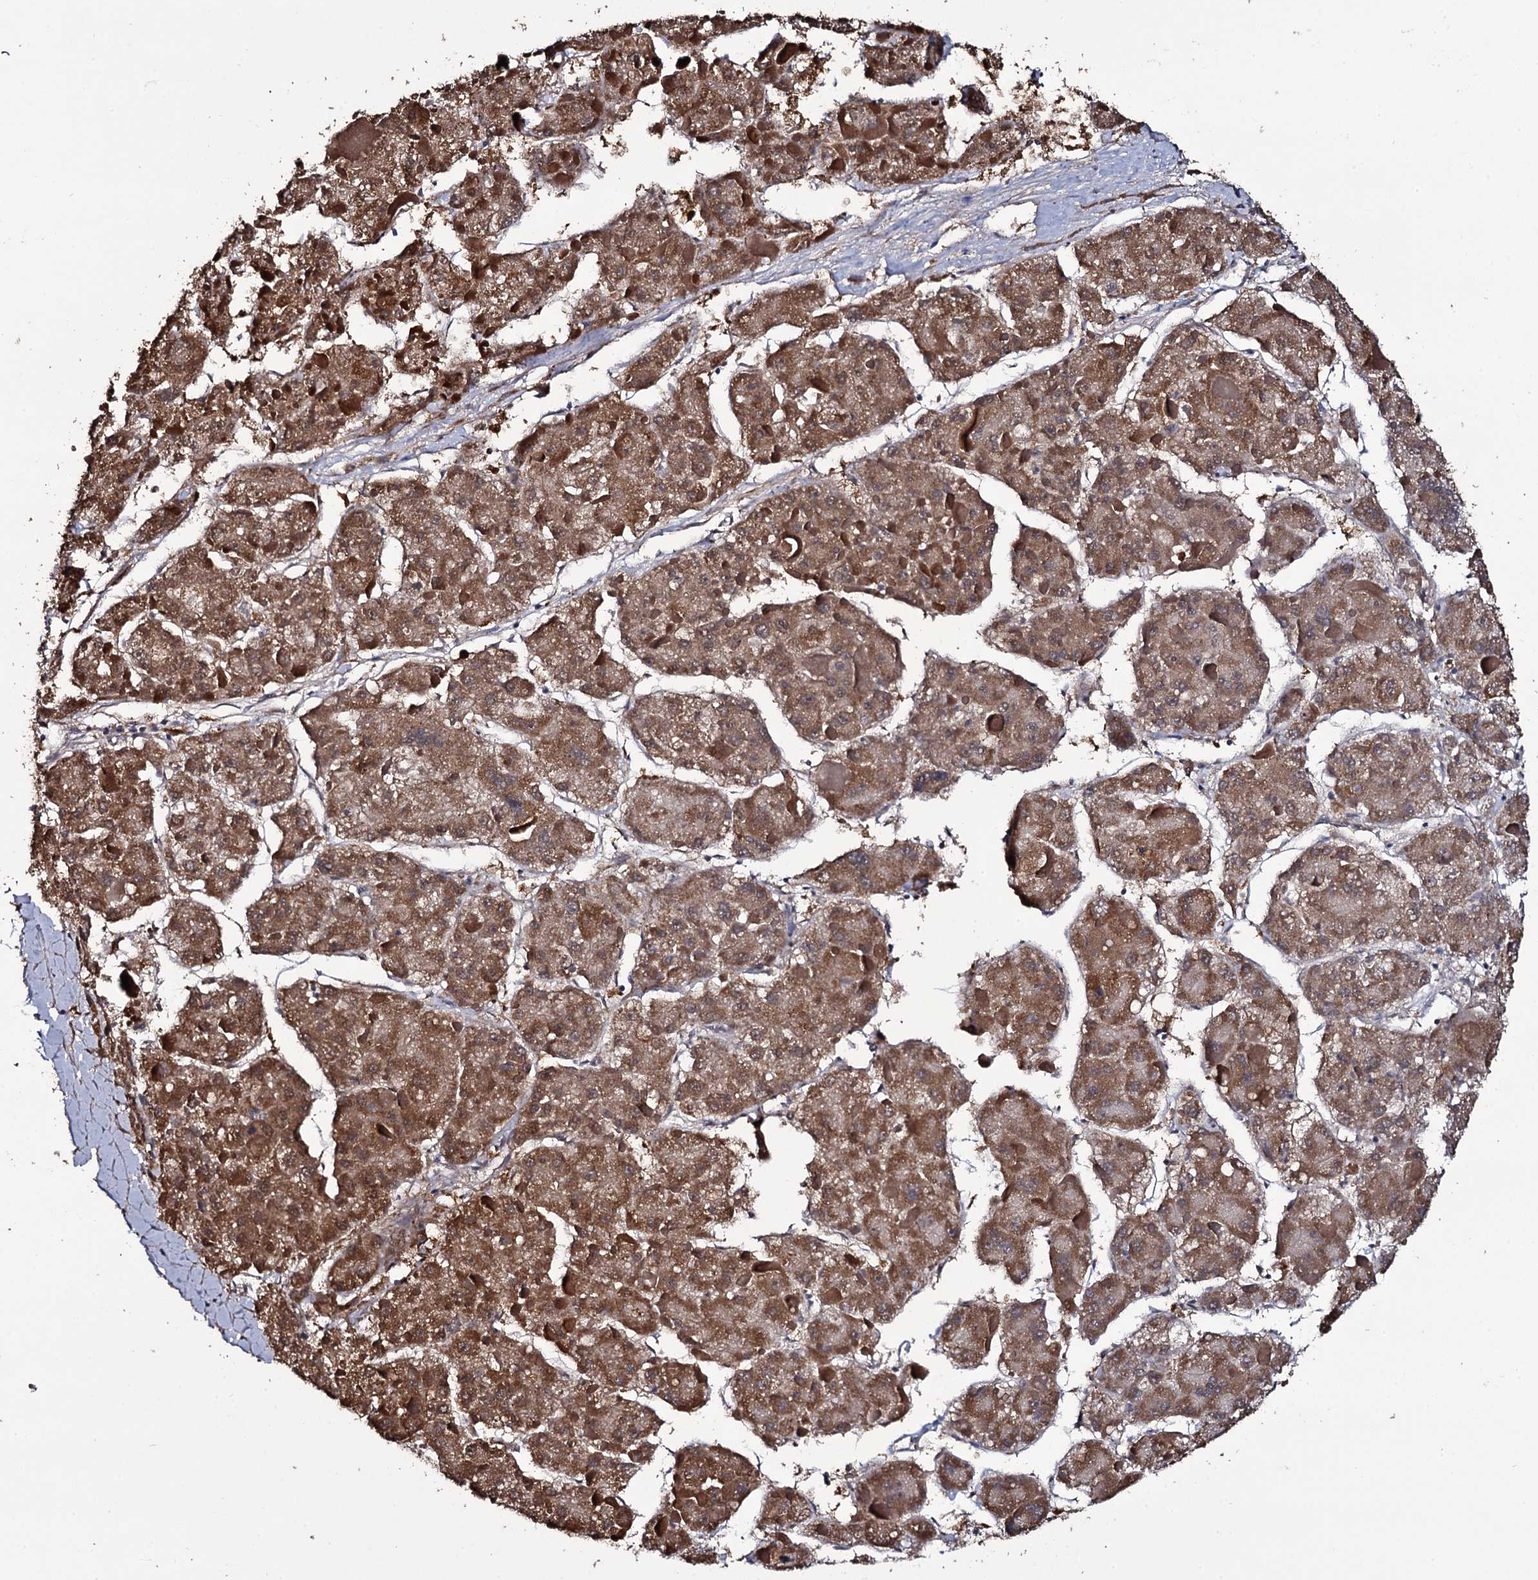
{"staining": {"intensity": "moderate", "quantity": ">75%", "location": "cytoplasmic/membranous"}, "tissue": "liver cancer", "cell_type": "Tumor cells", "image_type": "cancer", "snomed": [{"axis": "morphology", "description": "Carcinoma, Hepatocellular, NOS"}, {"axis": "topography", "description": "Liver"}], "caption": "Immunohistochemical staining of human liver hepatocellular carcinoma reveals medium levels of moderate cytoplasmic/membranous expression in about >75% of tumor cells. (DAB (3,3'-diaminobenzidine) IHC with brightfield microscopy, high magnification).", "gene": "CRYL1", "patient": {"sex": "female", "age": 73}}